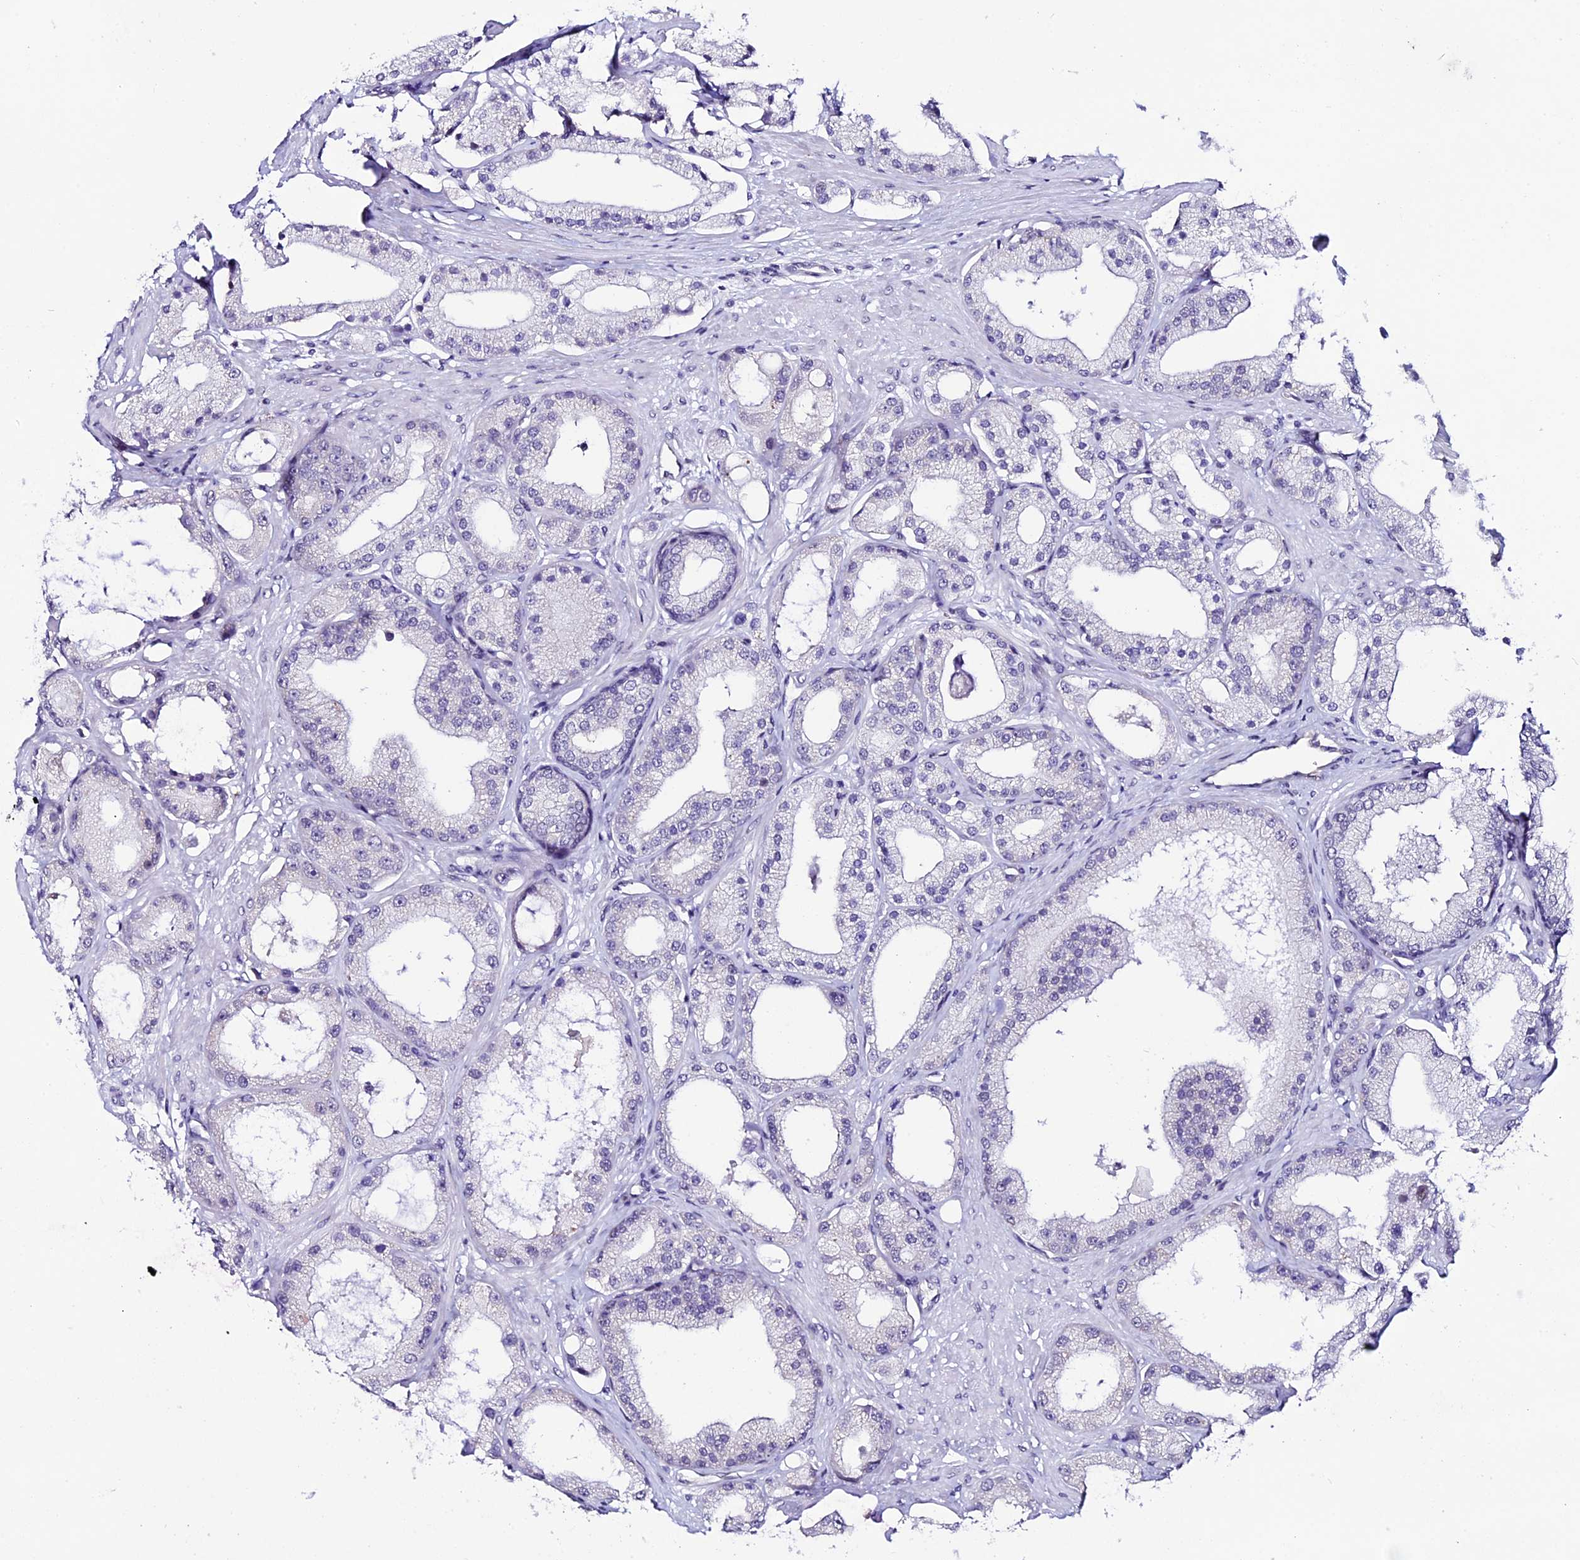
{"staining": {"intensity": "negative", "quantity": "none", "location": "none"}, "tissue": "prostate cancer", "cell_type": "Tumor cells", "image_type": "cancer", "snomed": [{"axis": "morphology", "description": "Adenocarcinoma, Low grade"}, {"axis": "topography", "description": "Prostate"}], "caption": "Tumor cells show no significant staining in prostate low-grade adenocarcinoma.", "gene": "TMEM171", "patient": {"sex": "male", "age": 67}}